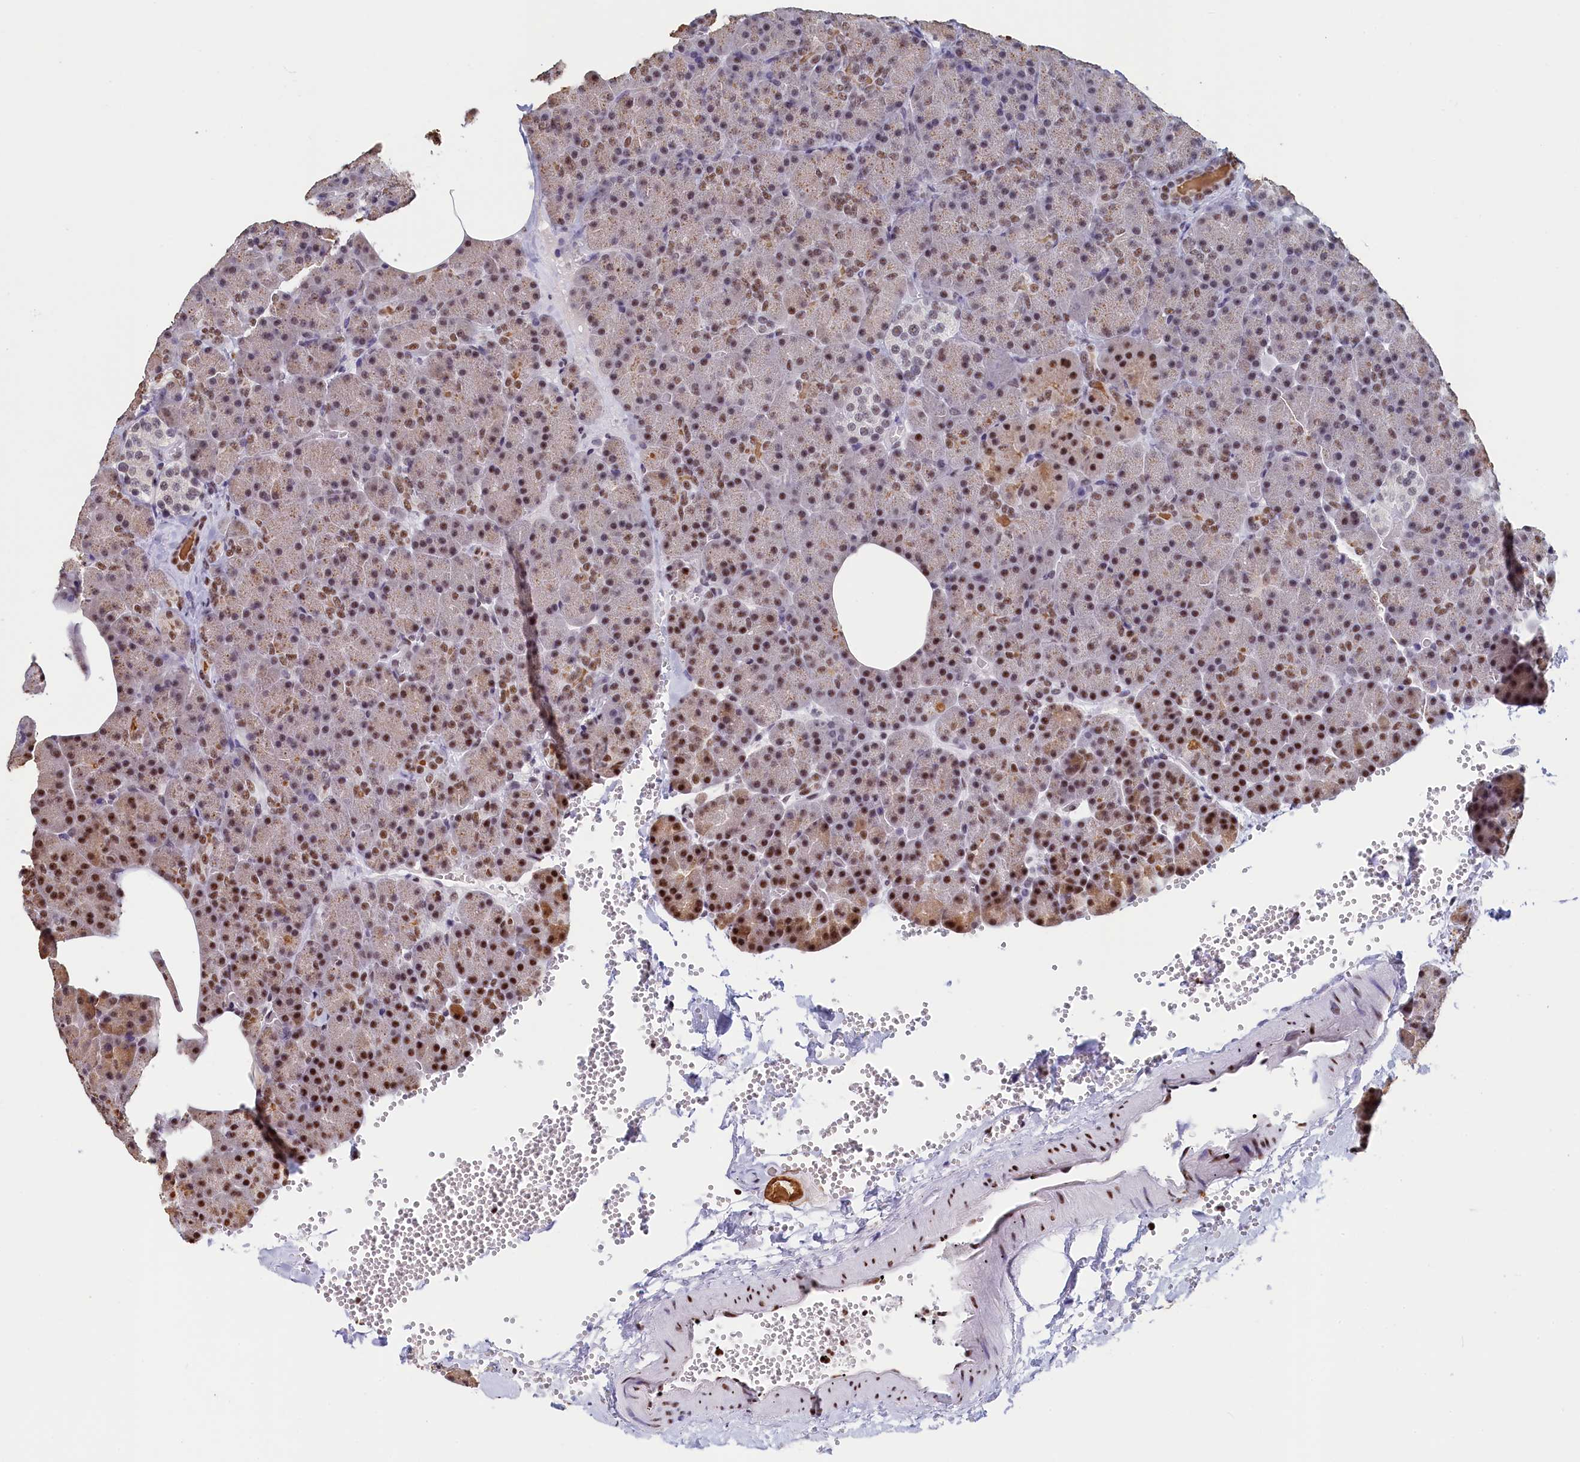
{"staining": {"intensity": "moderate", "quantity": "25%-75%", "location": "cytoplasmic/membranous,nuclear"}, "tissue": "pancreas", "cell_type": "Exocrine glandular cells", "image_type": "normal", "snomed": [{"axis": "morphology", "description": "Normal tissue, NOS"}, {"axis": "morphology", "description": "Carcinoid, malignant, NOS"}, {"axis": "topography", "description": "Pancreas"}], "caption": "Exocrine glandular cells demonstrate medium levels of moderate cytoplasmic/membranous,nuclear staining in approximately 25%-75% of cells in unremarkable pancreas. The staining is performed using DAB brown chromogen to label protein expression. The nuclei are counter-stained blue using hematoxylin.", "gene": "MOSPD3", "patient": {"sex": "female", "age": 35}}